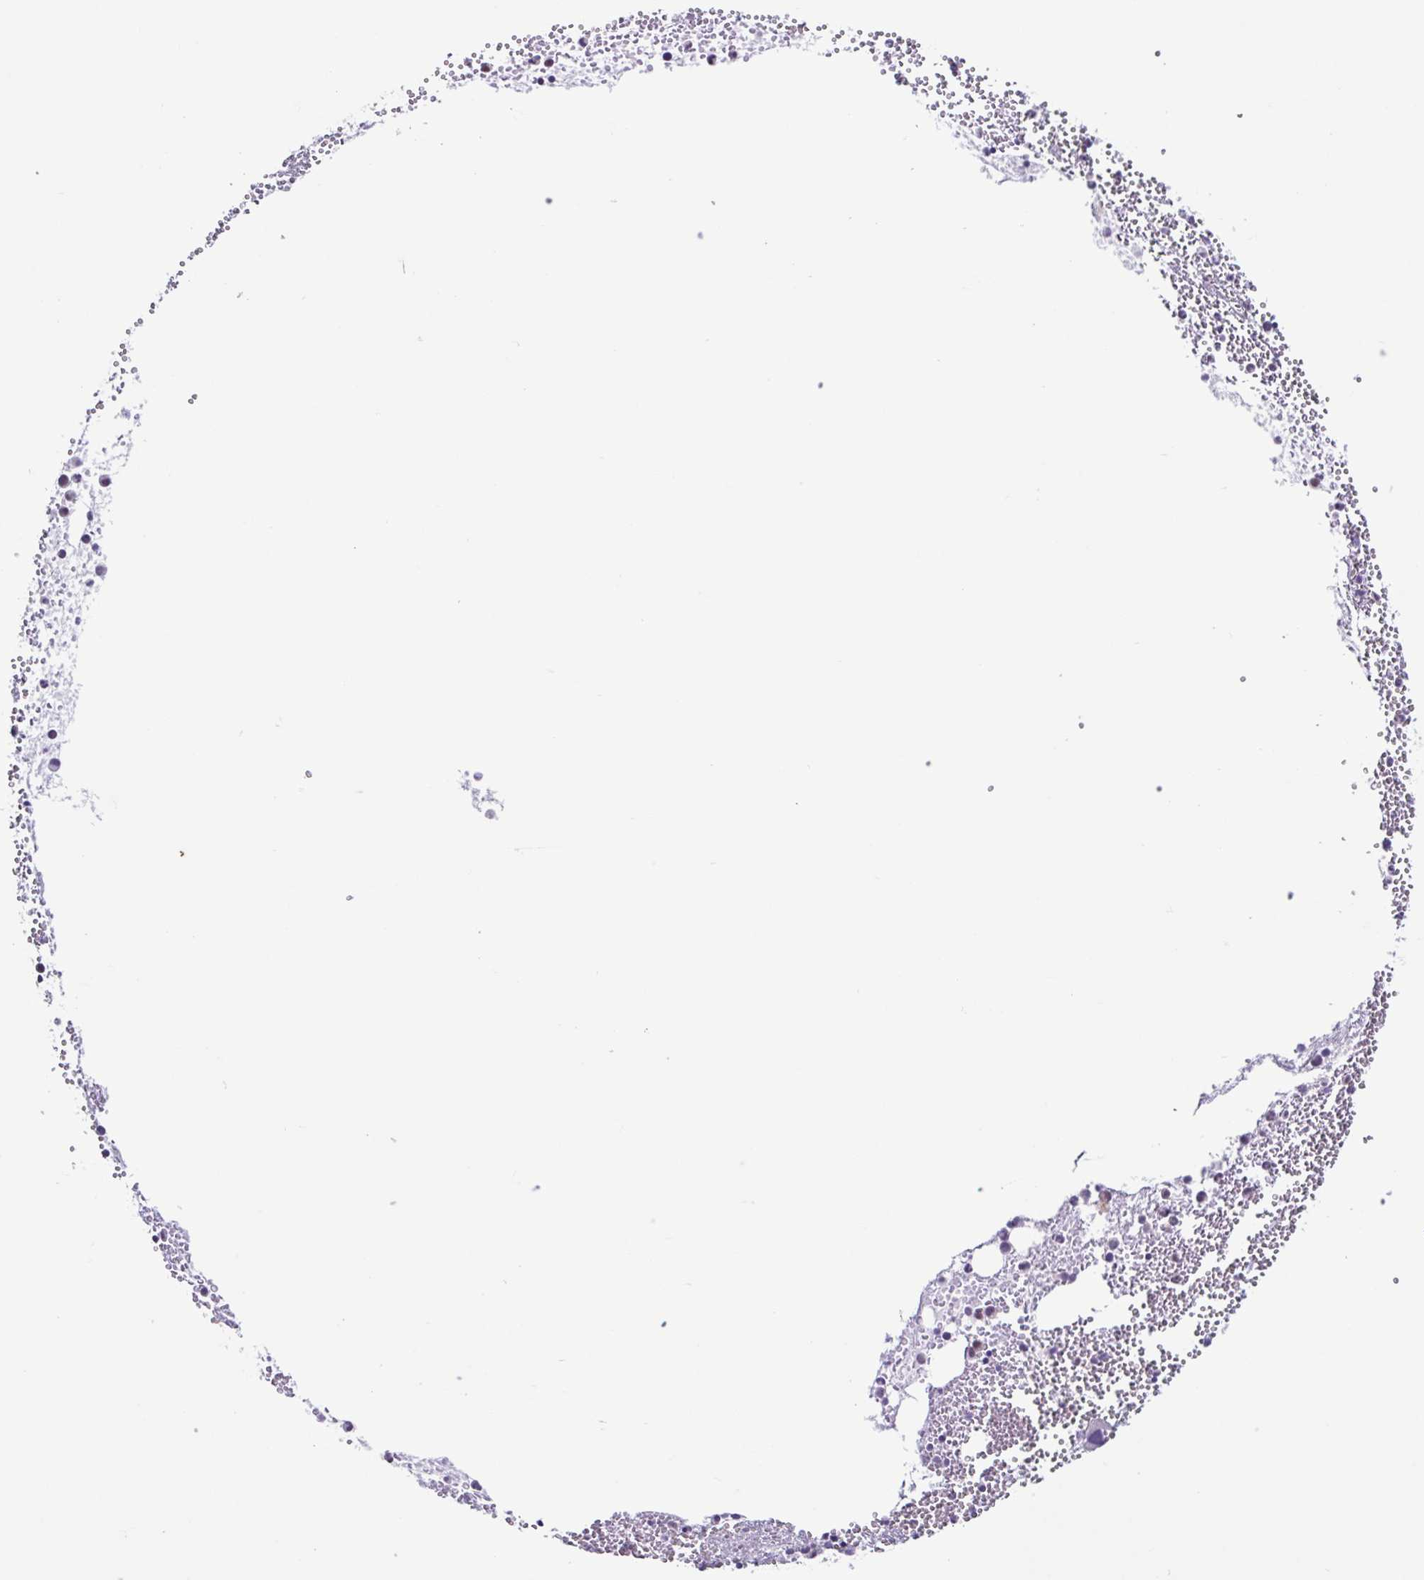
{"staining": {"intensity": "weak", "quantity": "<25%", "location": "nuclear"}, "tissue": "bone marrow", "cell_type": "Hematopoietic cells", "image_type": "normal", "snomed": [{"axis": "morphology", "description": "Normal tissue, NOS"}, {"axis": "topography", "description": "Bone marrow"}], "caption": "Immunohistochemistry image of normal bone marrow: human bone marrow stained with DAB reveals no significant protein staining in hematopoietic cells.", "gene": "ACTRT3", "patient": {"sex": "female", "age": 57}}